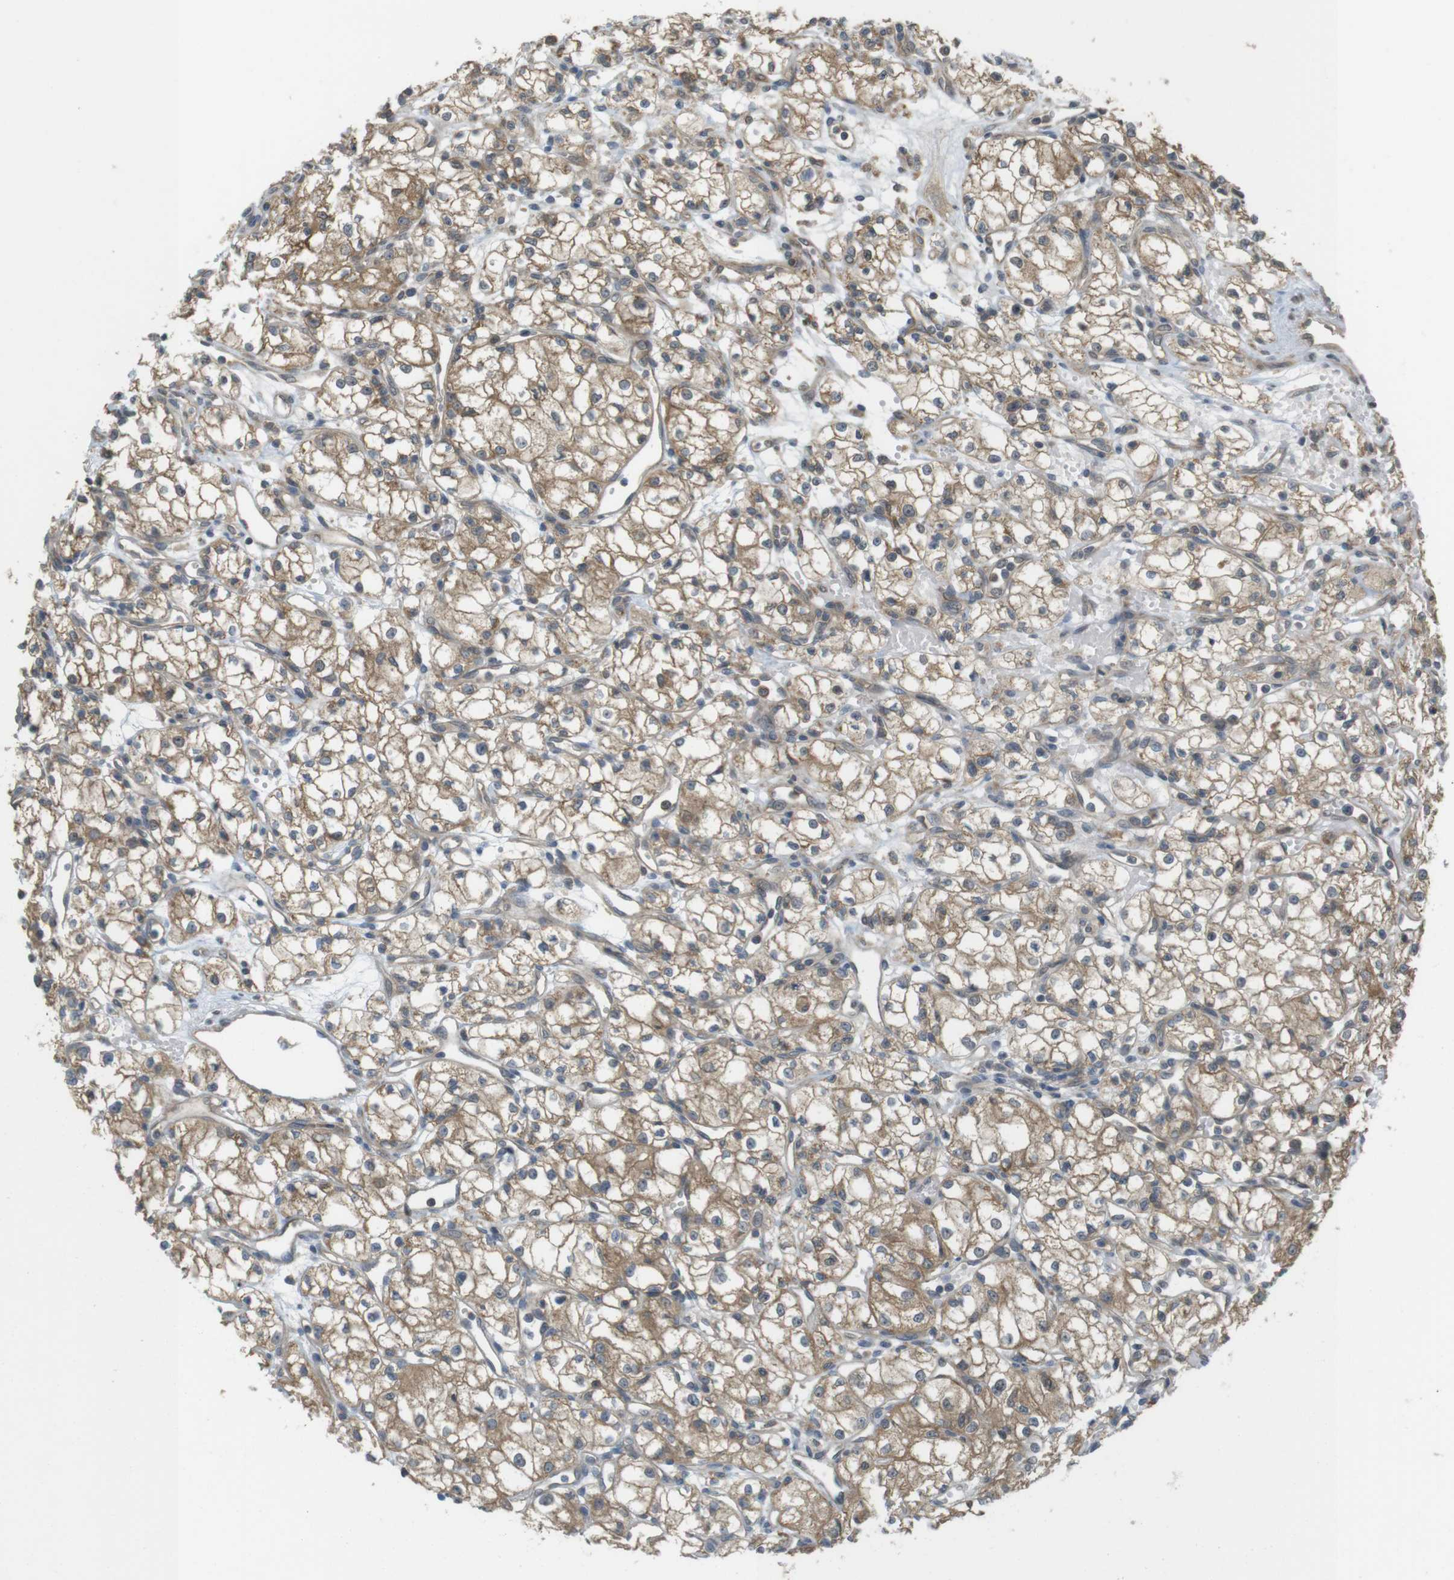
{"staining": {"intensity": "moderate", "quantity": ">75%", "location": "cytoplasmic/membranous"}, "tissue": "renal cancer", "cell_type": "Tumor cells", "image_type": "cancer", "snomed": [{"axis": "morphology", "description": "Normal tissue, NOS"}, {"axis": "morphology", "description": "Adenocarcinoma, NOS"}, {"axis": "topography", "description": "Kidney"}], "caption": "Immunohistochemical staining of renal cancer (adenocarcinoma) shows moderate cytoplasmic/membranous protein expression in about >75% of tumor cells.", "gene": "RNF130", "patient": {"sex": "male", "age": 59}}